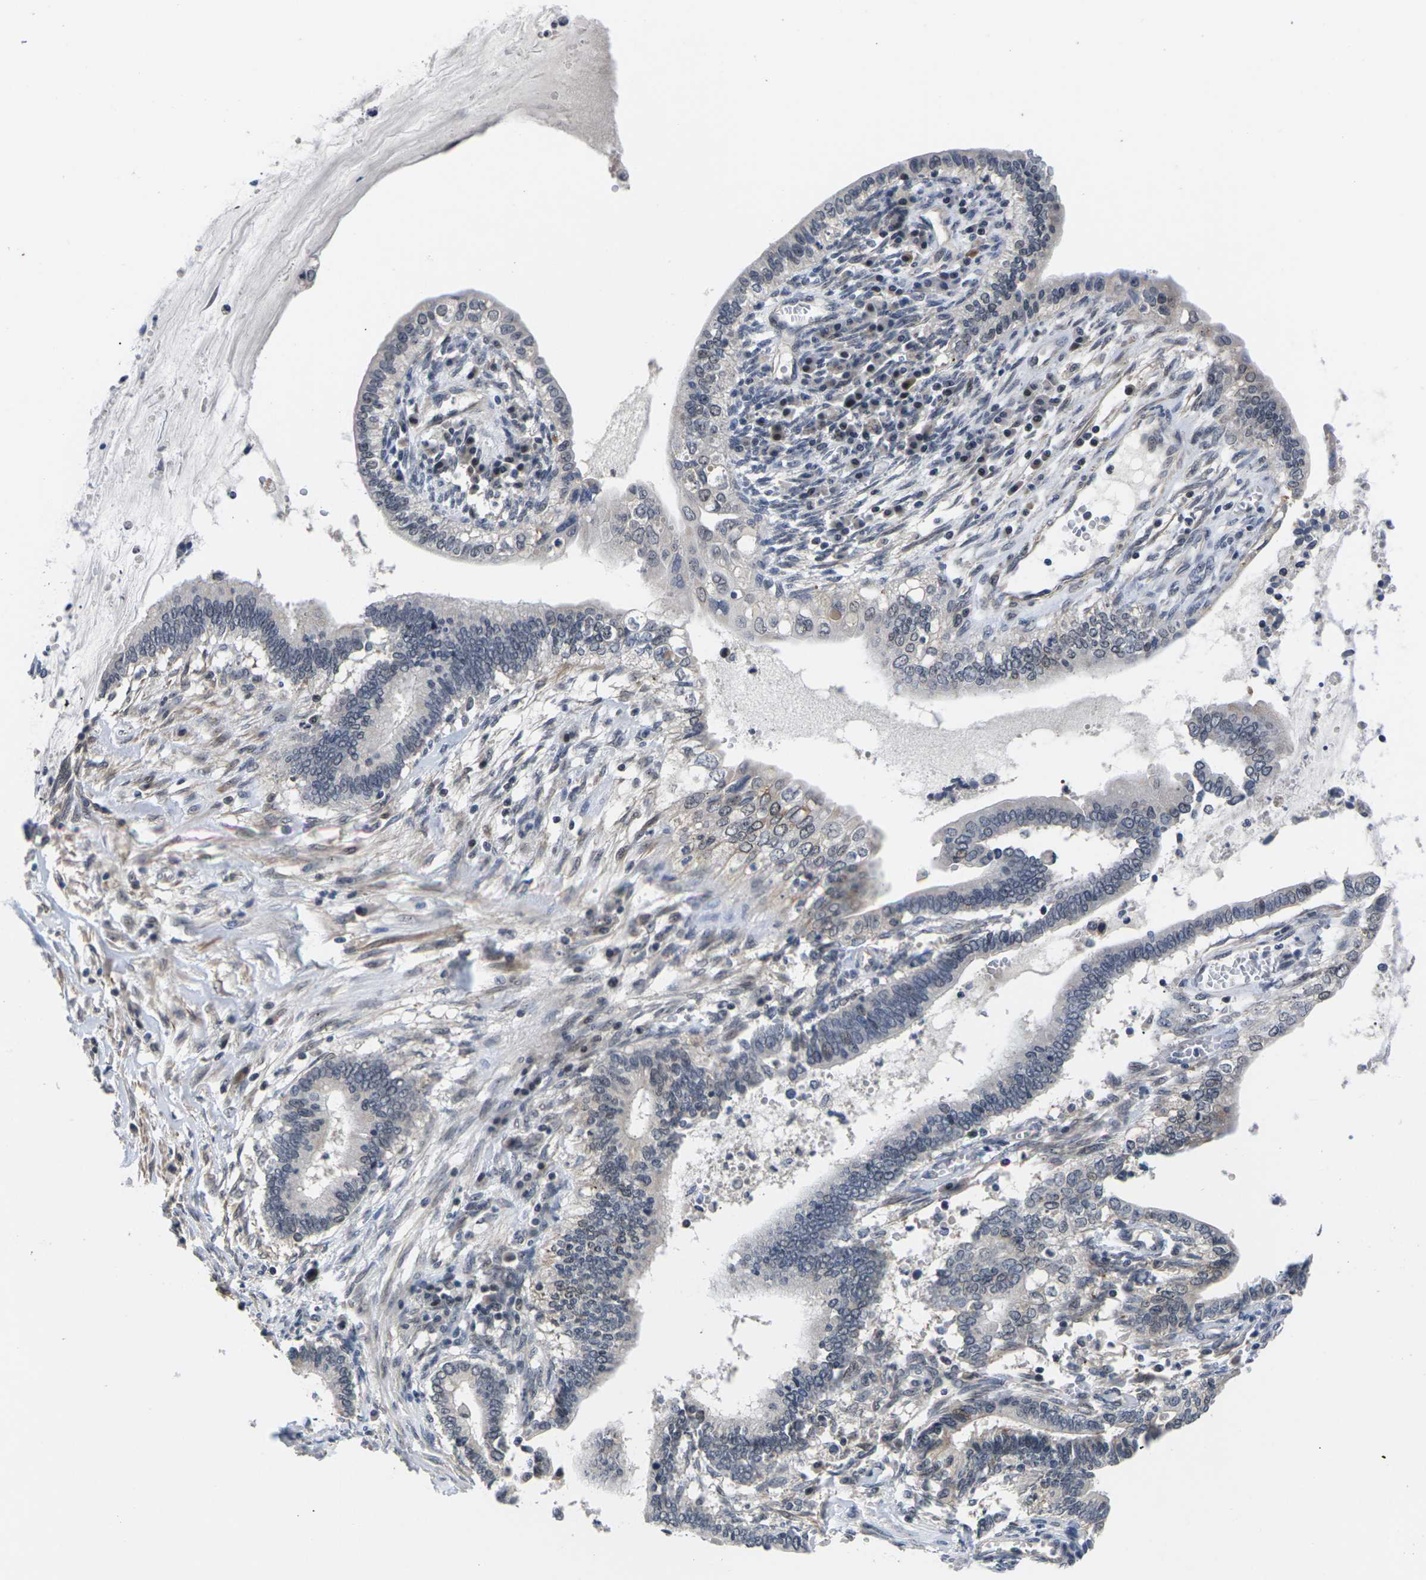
{"staining": {"intensity": "negative", "quantity": "none", "location": "none"}, "tissue": "cervical cancer", "cell_type": "Tumor cells", "image_type": "cancer", "snomed": [{"axis": "morphology", "description": "Adenocarcinoma, NOS"}, {"axis": "topography", "description": "Cervix"}], "caption": "IHC of human adenocarcinoma (cervical) displays no expression in tumor cells.", "gene": "ST6GAL2", "patient": {"sex": "female", "age": 44}}